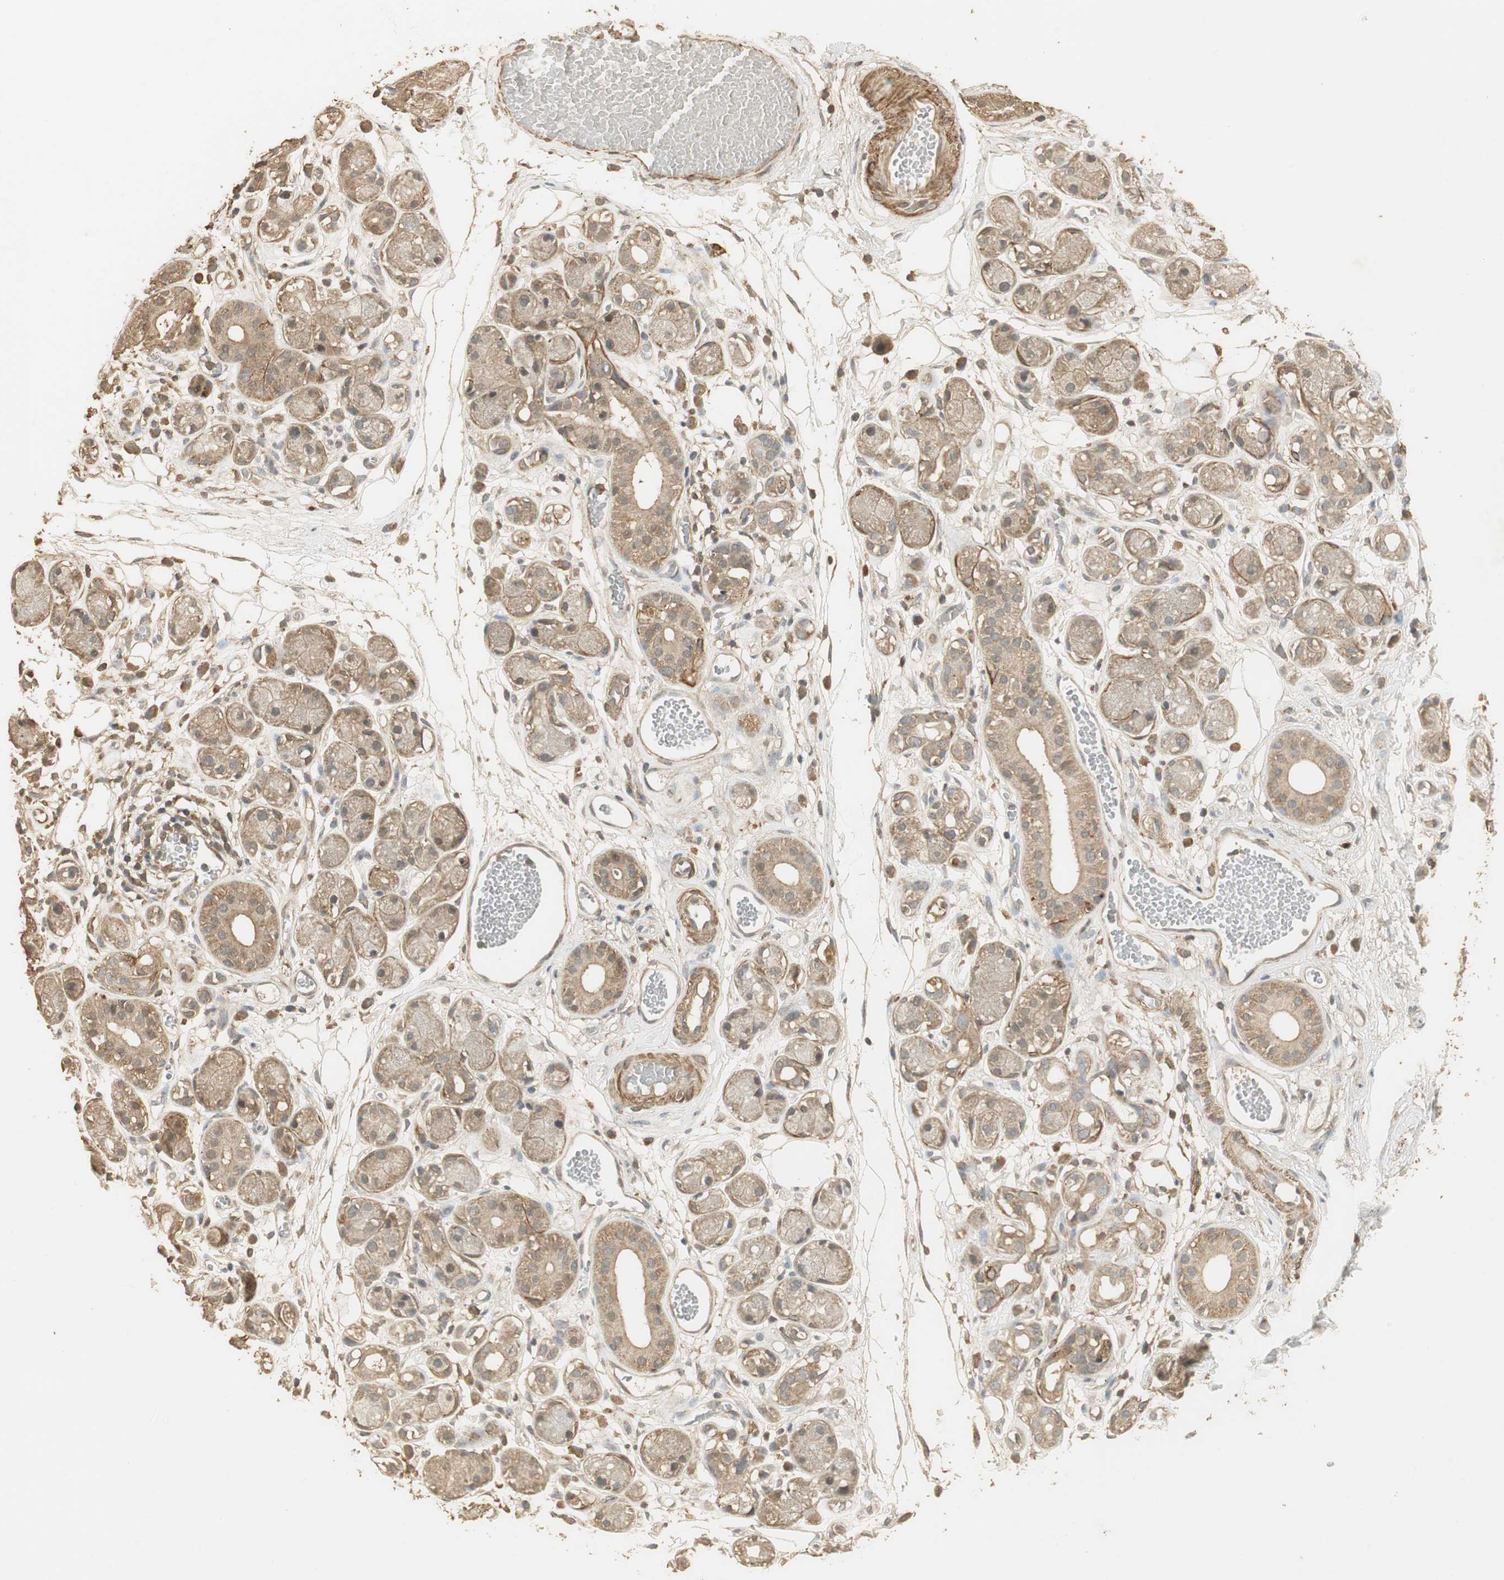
{"staining": {"intensity": "weak", "quantity": ">75%", "location": "cytoplasmic/membranous"}, "tissue": "adipose tissue", "cell_type": "Adipocytes", "image_type": "normal", "snomed": [{"axis": "morphology", "description": "Normal tissue, NOS"}, {"axis": "morphology", "description": "Inflammation, NOS"}, {"axis": "topography", "description": "Vascular tissue"}, {"axis": "topography", "description": "Salivary gland"}], "caption": "This micrograph shows immunohistochemistry staining of benign adipose tissue, with low weak cytoplasmic/membranous expression in approximately >75% of adipocytes.", "gene": "USP2", "patient": {"sex": "female", "age": 75}}